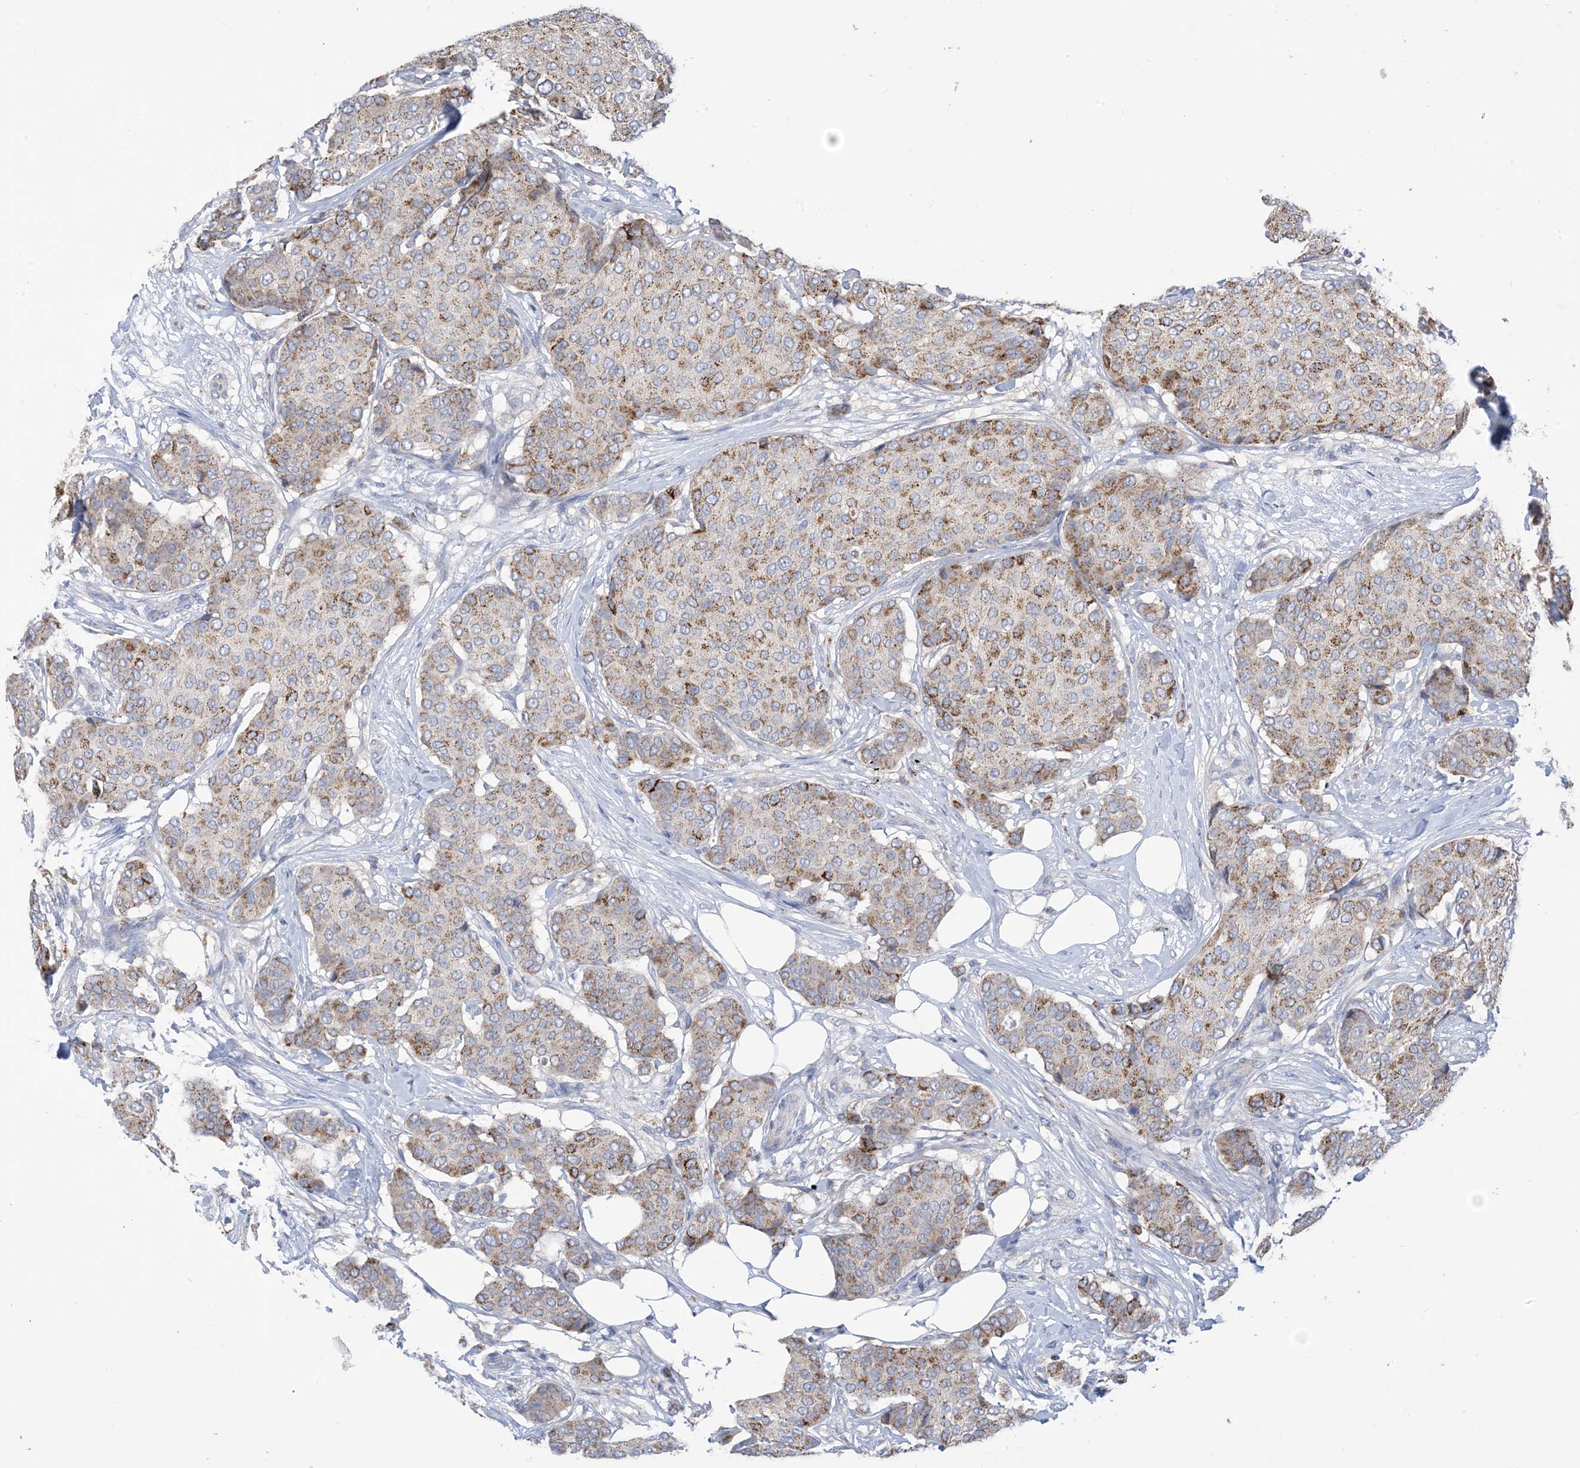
{"staining": {"intensity": "moderate", "quantity": ">75%", "location": "cytoplasmic/membranous"}, "tissue": "breast cancer", "cell_type": "Tumor cells", "image_type": "cancer", "snomed": [{"axis": "morphology", "description": "Duct carcinoma"}, {"axis": "topography", "description": "Breast"}], "caption": "Tumor cells show medium levels of moderate cytoplasmic/membranous expression in approximately >75% of cells in intraductal carcinoma (breast). Immunohistochemistry stains the protein in brown and the nuclei are stained blue.", "gene": "CLEC16A", "patient": {"sex": "female", "age": 75}}